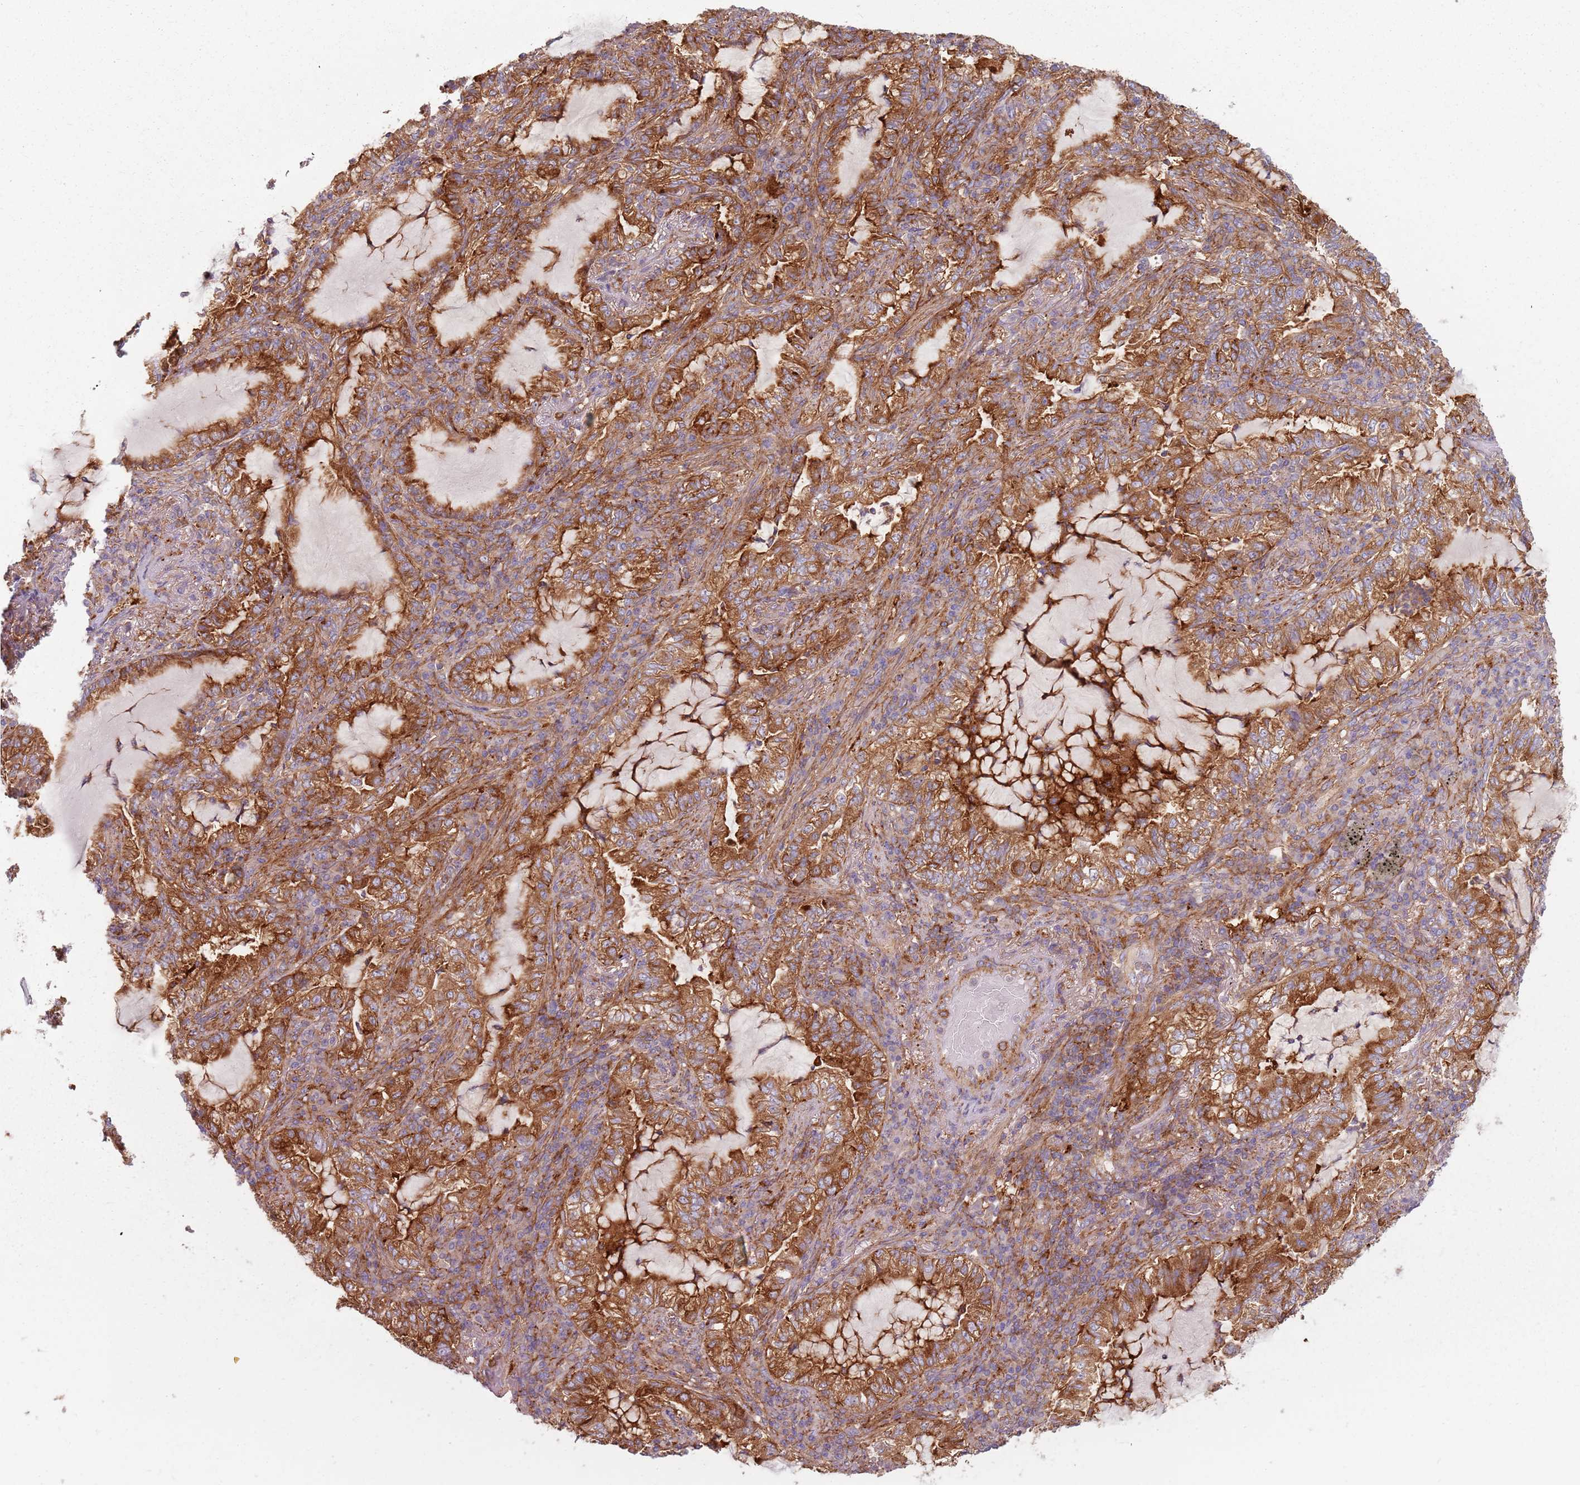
{"staining": {"intensity": "strong", "quantity": ">75%", "location": "cytoplasmic/membranous"}, "tissue": "lung cancer", "cell_type": "Tumor cells", "image_type": "cancer", "snomed": [{"axis": "morphology", "description": "Adenocarcinoma, NOS"}, {"axis": "topography", "description": "Lung"}], "caption": "Tumor cells demonstrate strong cytoplasmic/membranous expression in approximately >75% of cells in lung cancer (adenocarcinoma). (Brightfield microscopy of DAB IHC at high magnification).", "gene": "TPD52L2", "patient": {"sex": "female", "age": 73}}